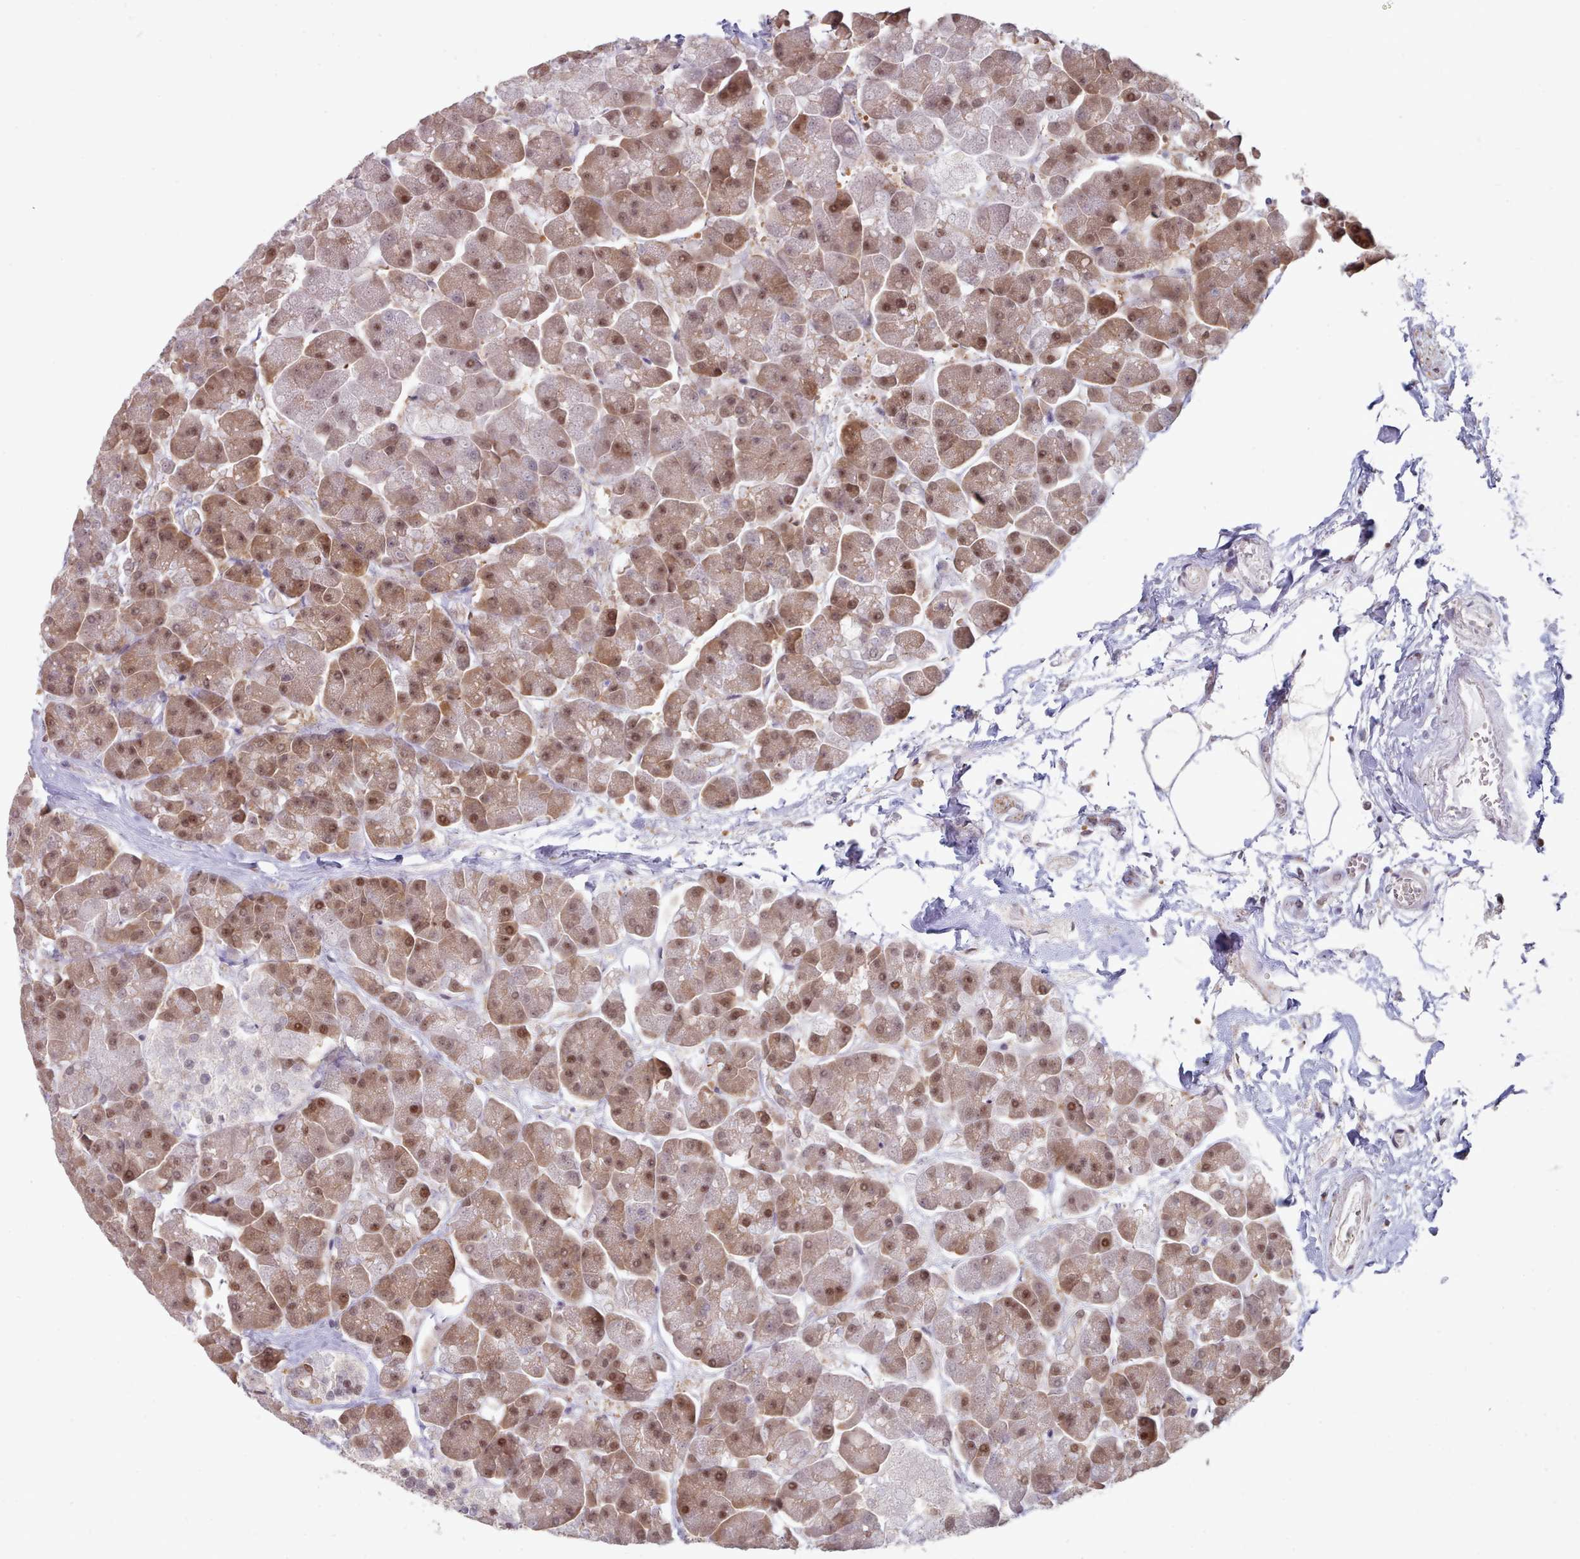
{"staining": {"intensity": "moderate", "quantity": ">75%", "location": "cytoplasmic/membranous,nuclear"}, "tissue": "pancreas", "cell_type": "Exocrine glandular cells", "image_type": "normal", "snomed": [{"axis": "morphology", "description": "Normal tissue, NOS"}, {"axis": "topography", "description": "Pancreas"}, {"axis": "topography", "description": "Peripheral nerve tissue"}], "caption": "Protein staining of unremarkable pancreas shows moderate cytoplasmic/membranous,nuclear expression in approximately >75% of exocrine glandular cells. The staining was performed using DAB to visualize the protein expression in brown, while the nuclei were stained in blue with hematoxylin (Magnification: 20x).", "gene": "CES3", "patient": {"sex": "male", "age": 54}}